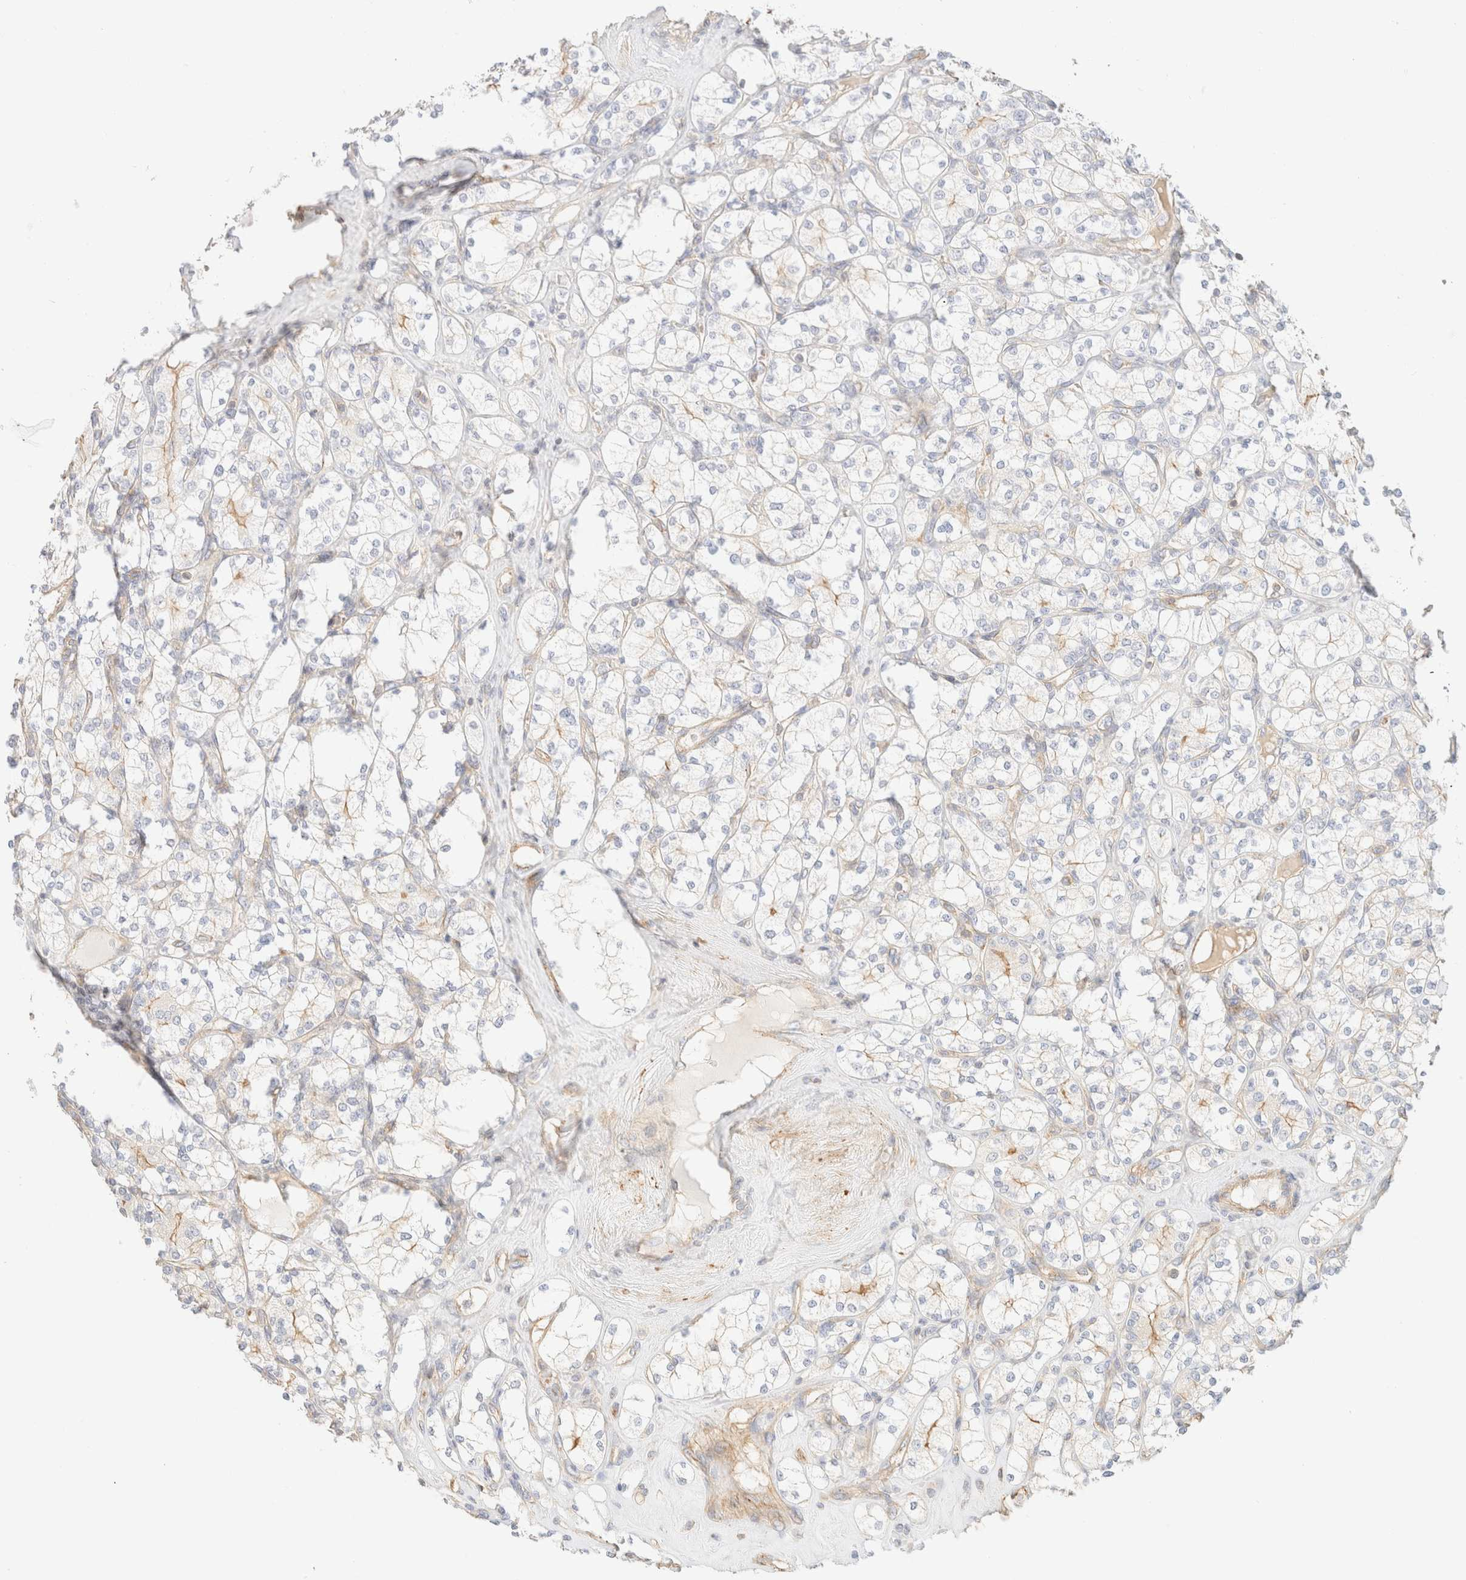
{"staining": {"intensity": "negative", "quantity": "none", "location": "none"}, "tissue": "renal cancer", "cell_type": "Tumor cells", "image_type": "cancer", "snomed": [{"axis": "morphology", "description": "Adenocarcinoma, NOS"}, {"axis": "topography", "description": "Kidney"}], "caption": "Micrograph shows no significant protein staining in tumor cells of renal cancer. (DAB (3,3'-diaminobenzidine) IHC with hematoxylin counter stain).", "gene": "MYO10", "patient": {"sex": "male", "age": 77}}